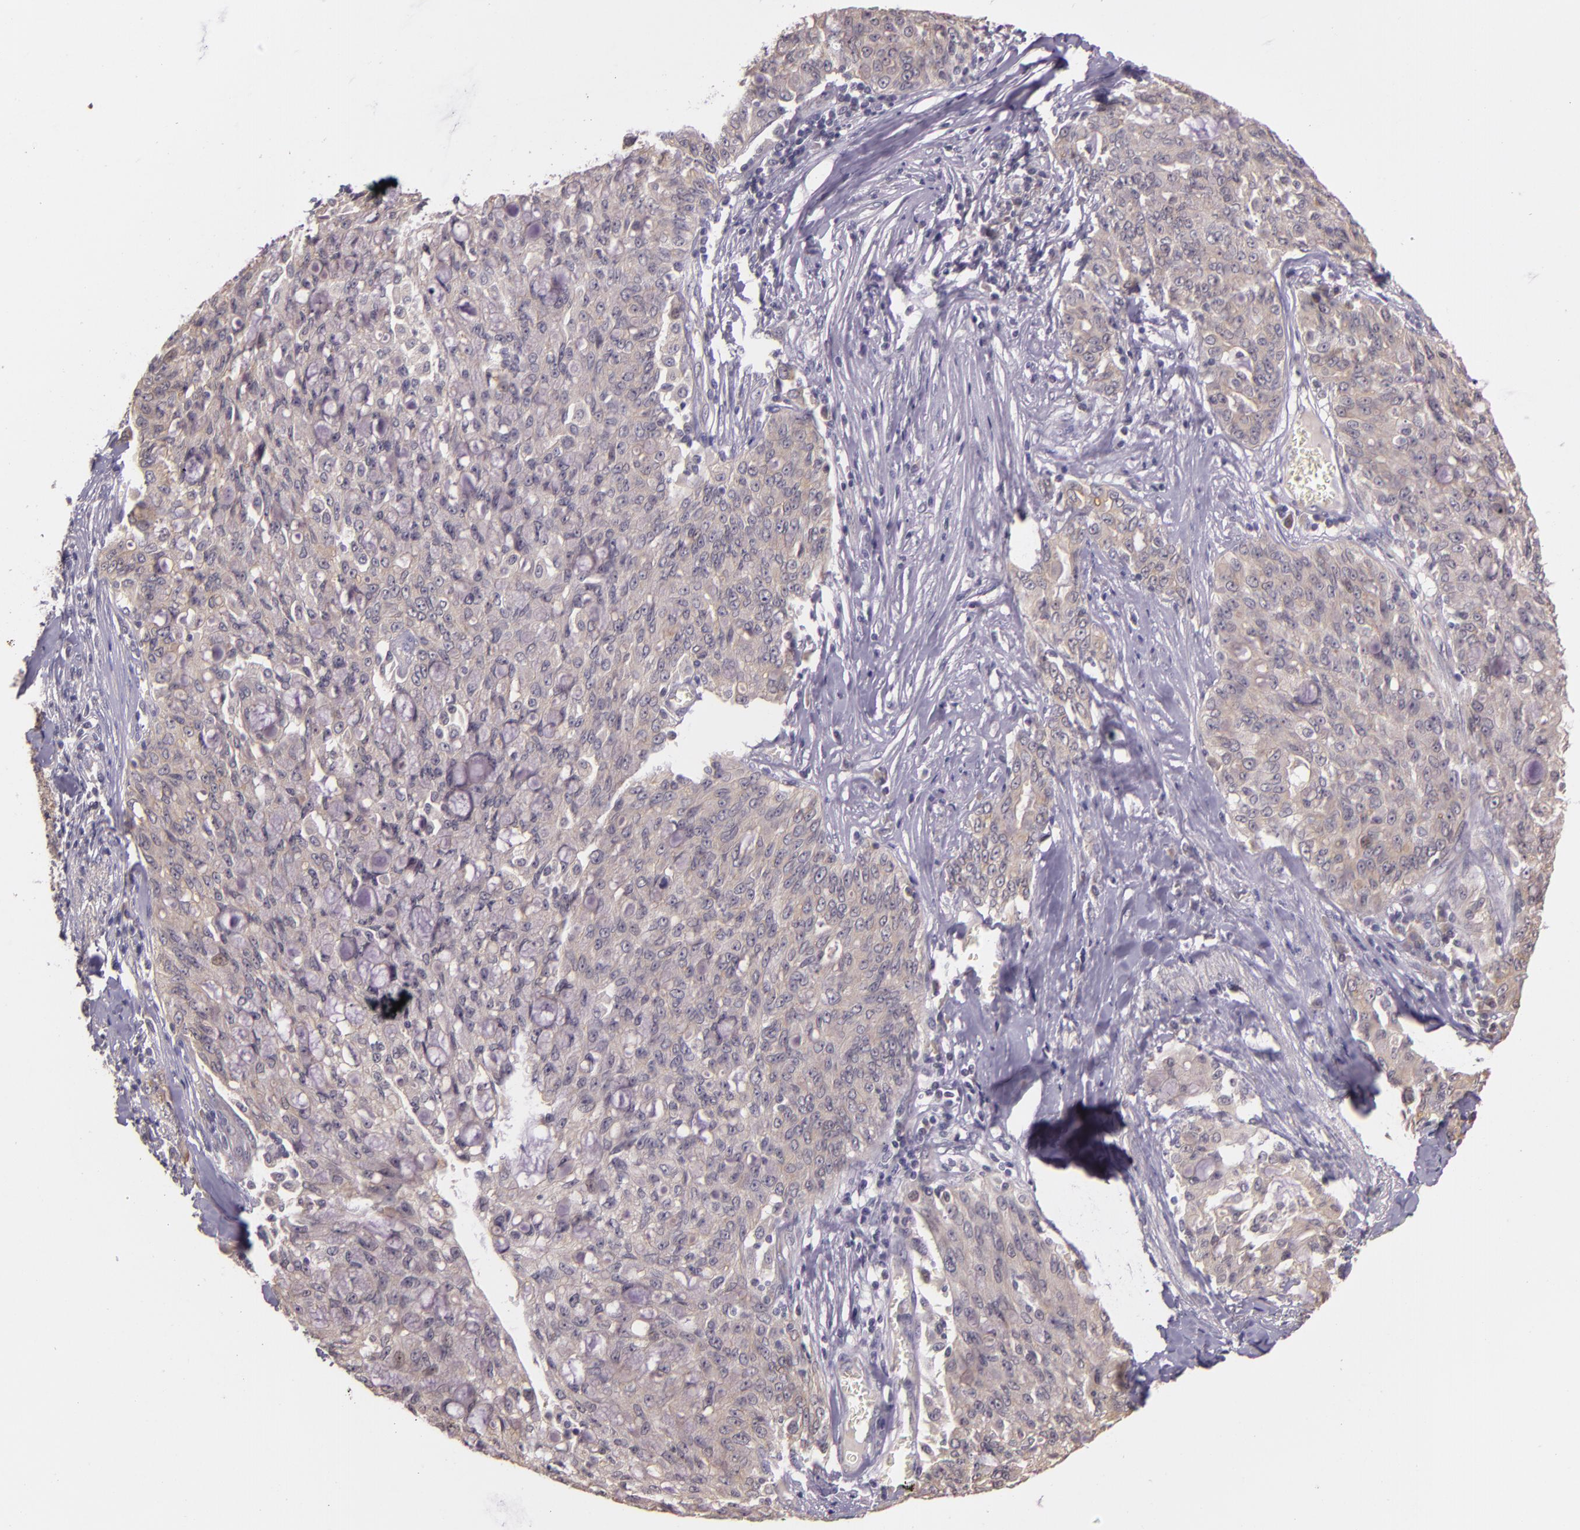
{"staining": {"intensity": "weak", "quantity": "<25%", "location": "cytoplasmic/membranous"}, "tissue": "lung cancer", "cell_type": "Tumor cells", "image_type": "cancer", "snomed": [{"axis": "morphology", "description": "Adenocarcinoma, NOS"}, {"axis": "topography", "description": "Lung"}], "caption": "This micrograph is of adenocarcinoma (lung) stained with immunohistochemistry (IHC) to label a protein in brown with the nuclei are counter-stained blue. There is no expression in tumor cells. (Immunohistochemistry, brightfield microscopy, high magnification).", "gene": "ARMH4", "patient": {"sex": "female", "age": 44}}